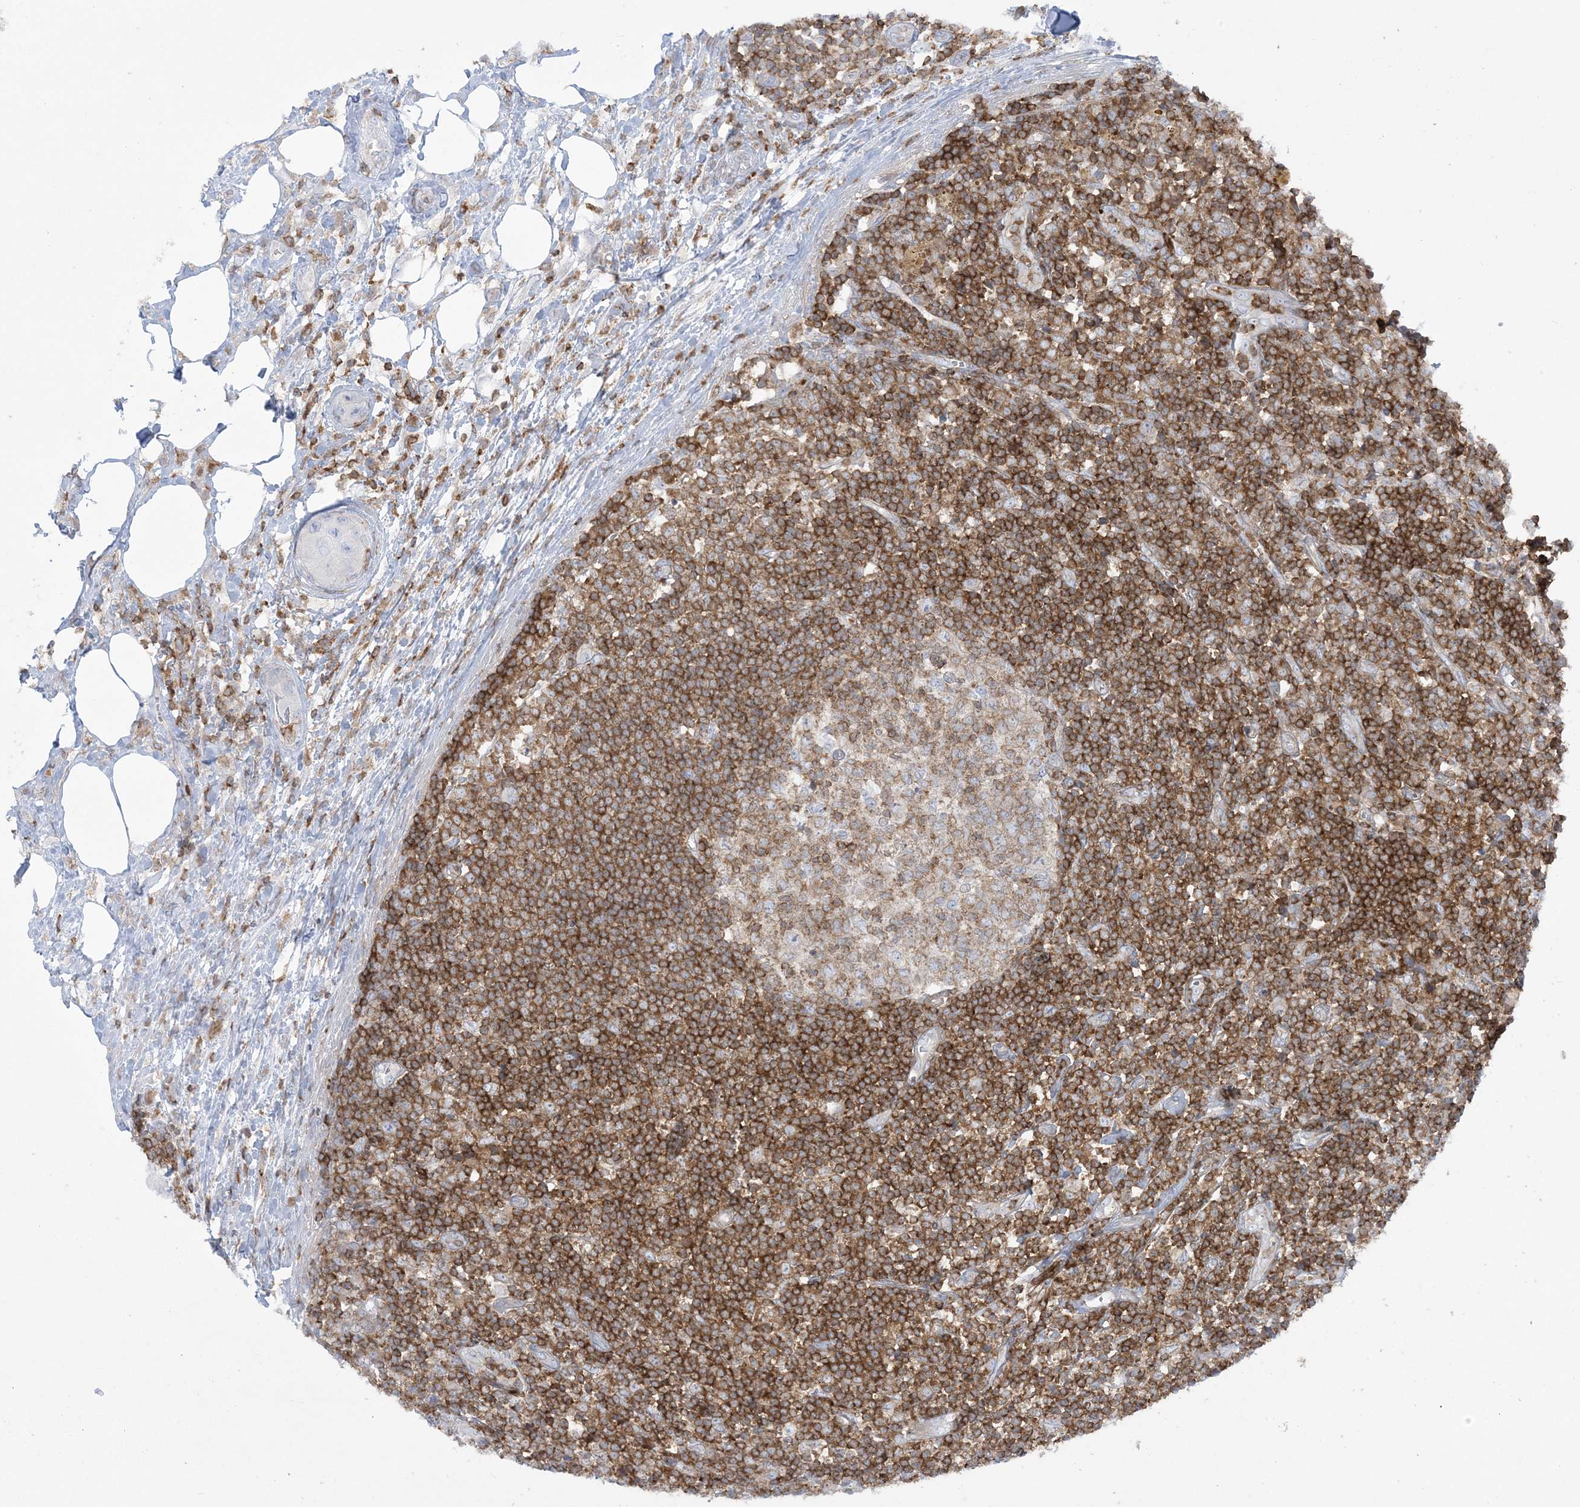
{"staining": {"intensity": "moderate", "quantity": ">75%", "location": "cytoplasmic/membranous"}, "tissue": "lymph node", "cell_type": "Germinal center cells", "image_type": "normal", "snomed": [{"axis": "morphology", "description": "Normal tissue, NOS"}, {"axis": "morphology", "description": "Squamous cell carcinoma, metastatic, NOS"}, {"axis": "topography", "description": "Lymph node"}], "caption": "A brown stain shows moderate cytoplasmic/membranous staining of a protein in germinal center cells of normal human lymph node. (Brightfield microscopy of DAB IHC at high magnification).", "gene": "ARHGAP30", "patient": {"sex": "male", "age": 73}}